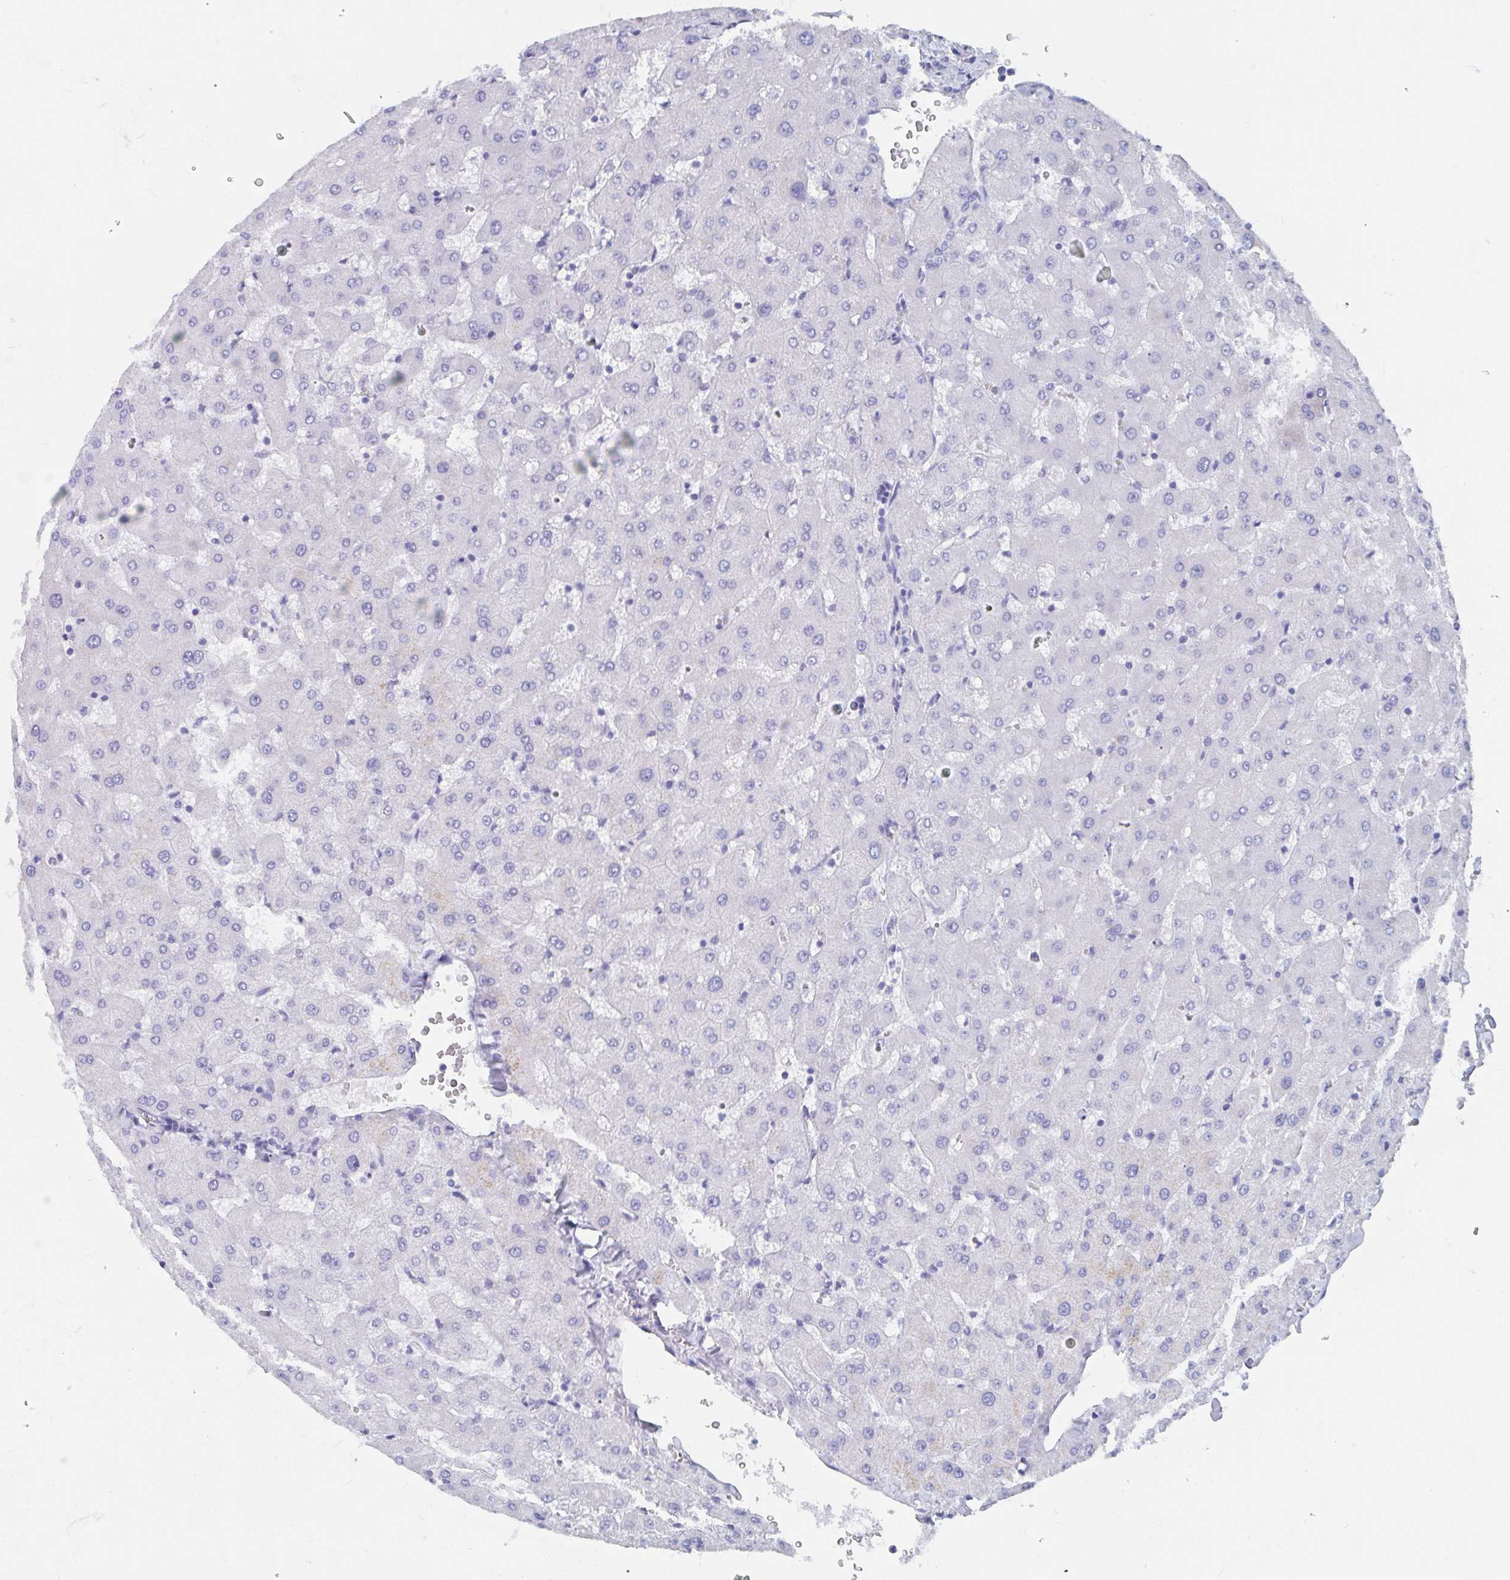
{"staining": {"intensity": "negative", "quantity": "none", "location": "none"}, "tissue": "liver", "cell_type": "Cholangiocytes", "image_type": "normal", "snomed": [{"axis": "morphology", "description": "Normal tissue, NOS"}, {"axis": "topography", "description": "Liver"}], "caption": "The histopathology image shows no staining of cholangiocytes in benign liver. Nuclei are stained in blue.", "gene": "C10orf53", "patient": {"sex": "female", "age": 63}}